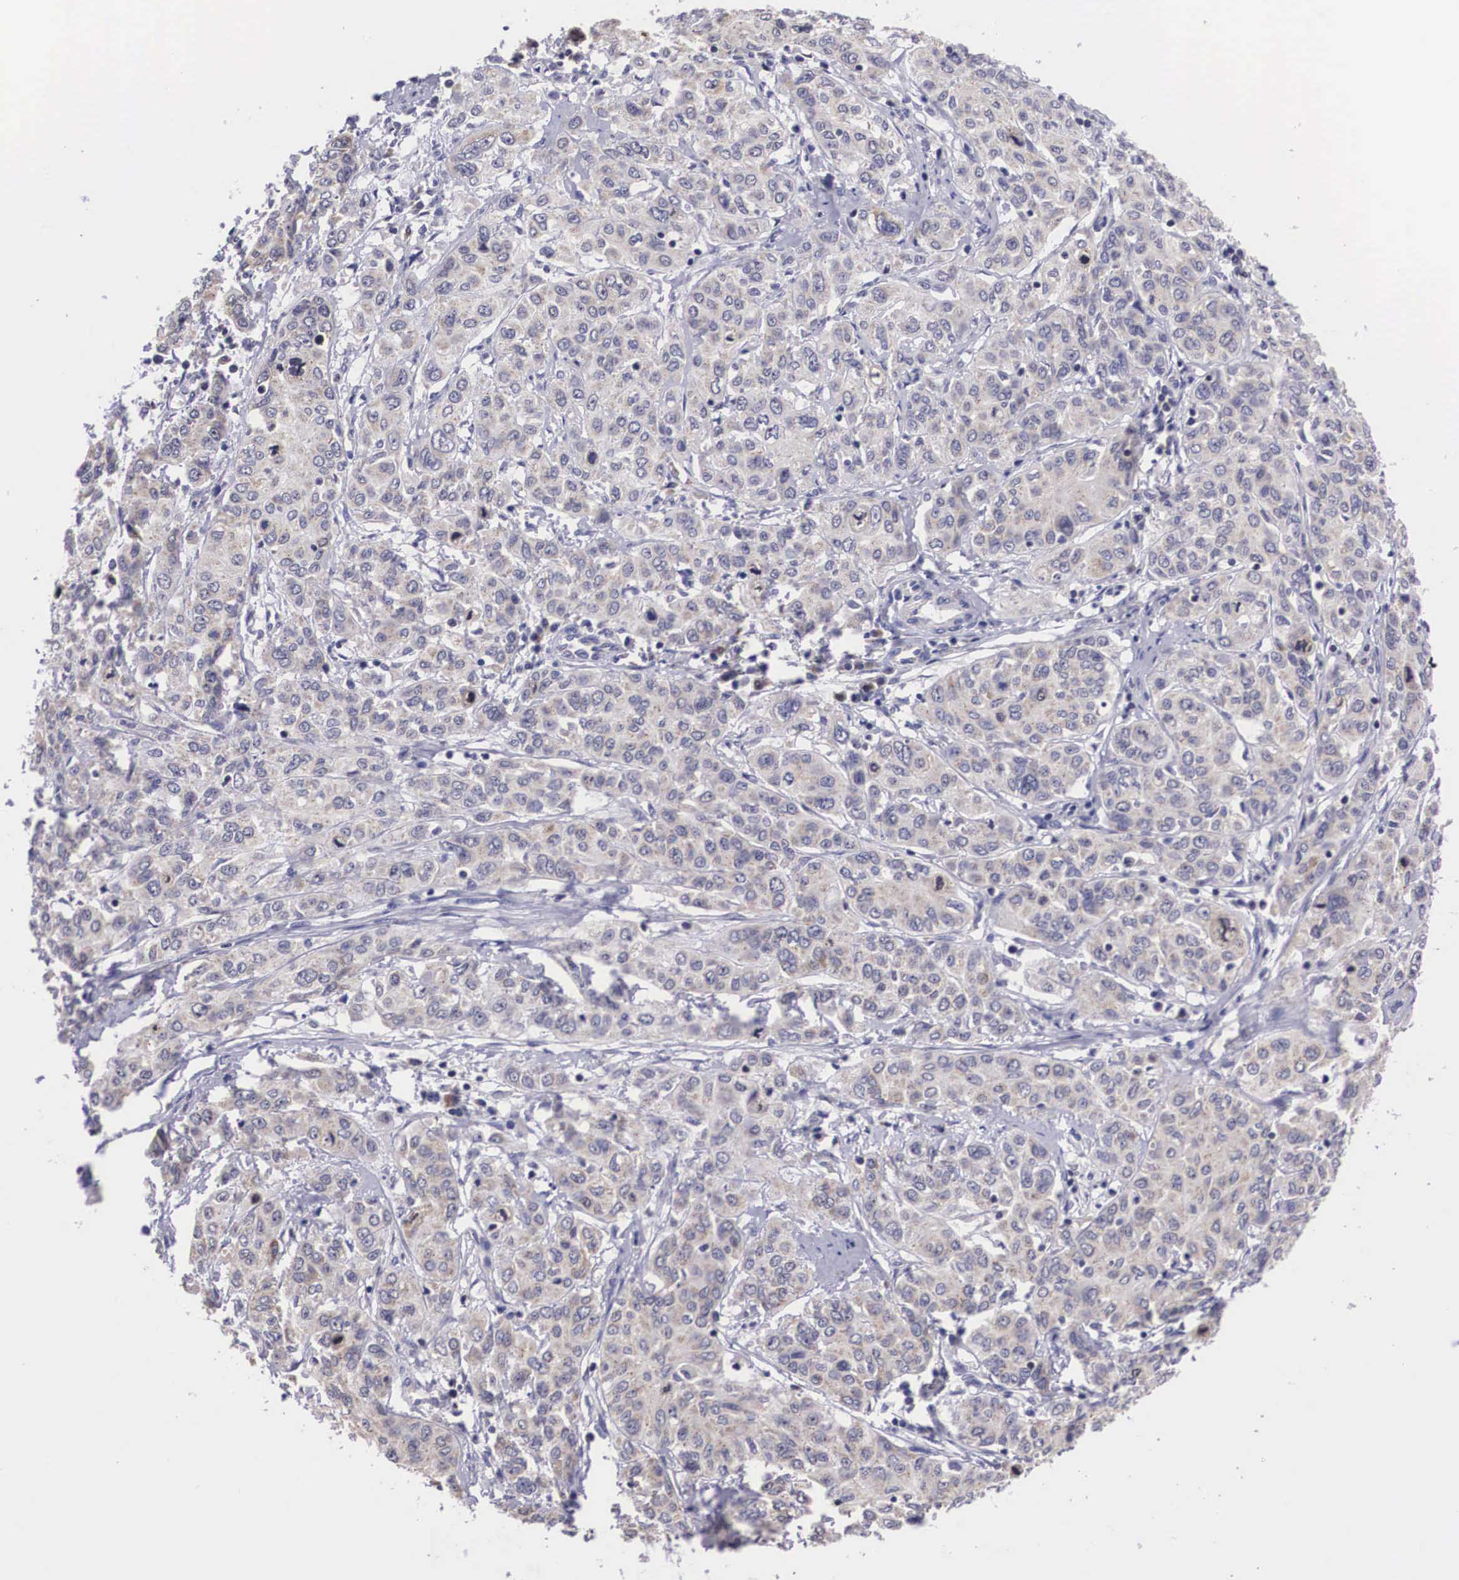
{"staining": {"intensity": "negative", "quantity": "none", "location": "none"}, "tissue": "cervical cancer", "cell_type": "Tumor cells", "image_type": "cancer", "snomed": [{"axis": "morphology", "description": "Squamous cell carcinoma, NOS"}, {"axis": "topography", "description": "Cervix"}], "caption": "Tumor cells are negative for protein expression in human cervical squamous cell carcinoma.", "gene": "ARG2", "patient": {"sex": "female", "age": 38}}